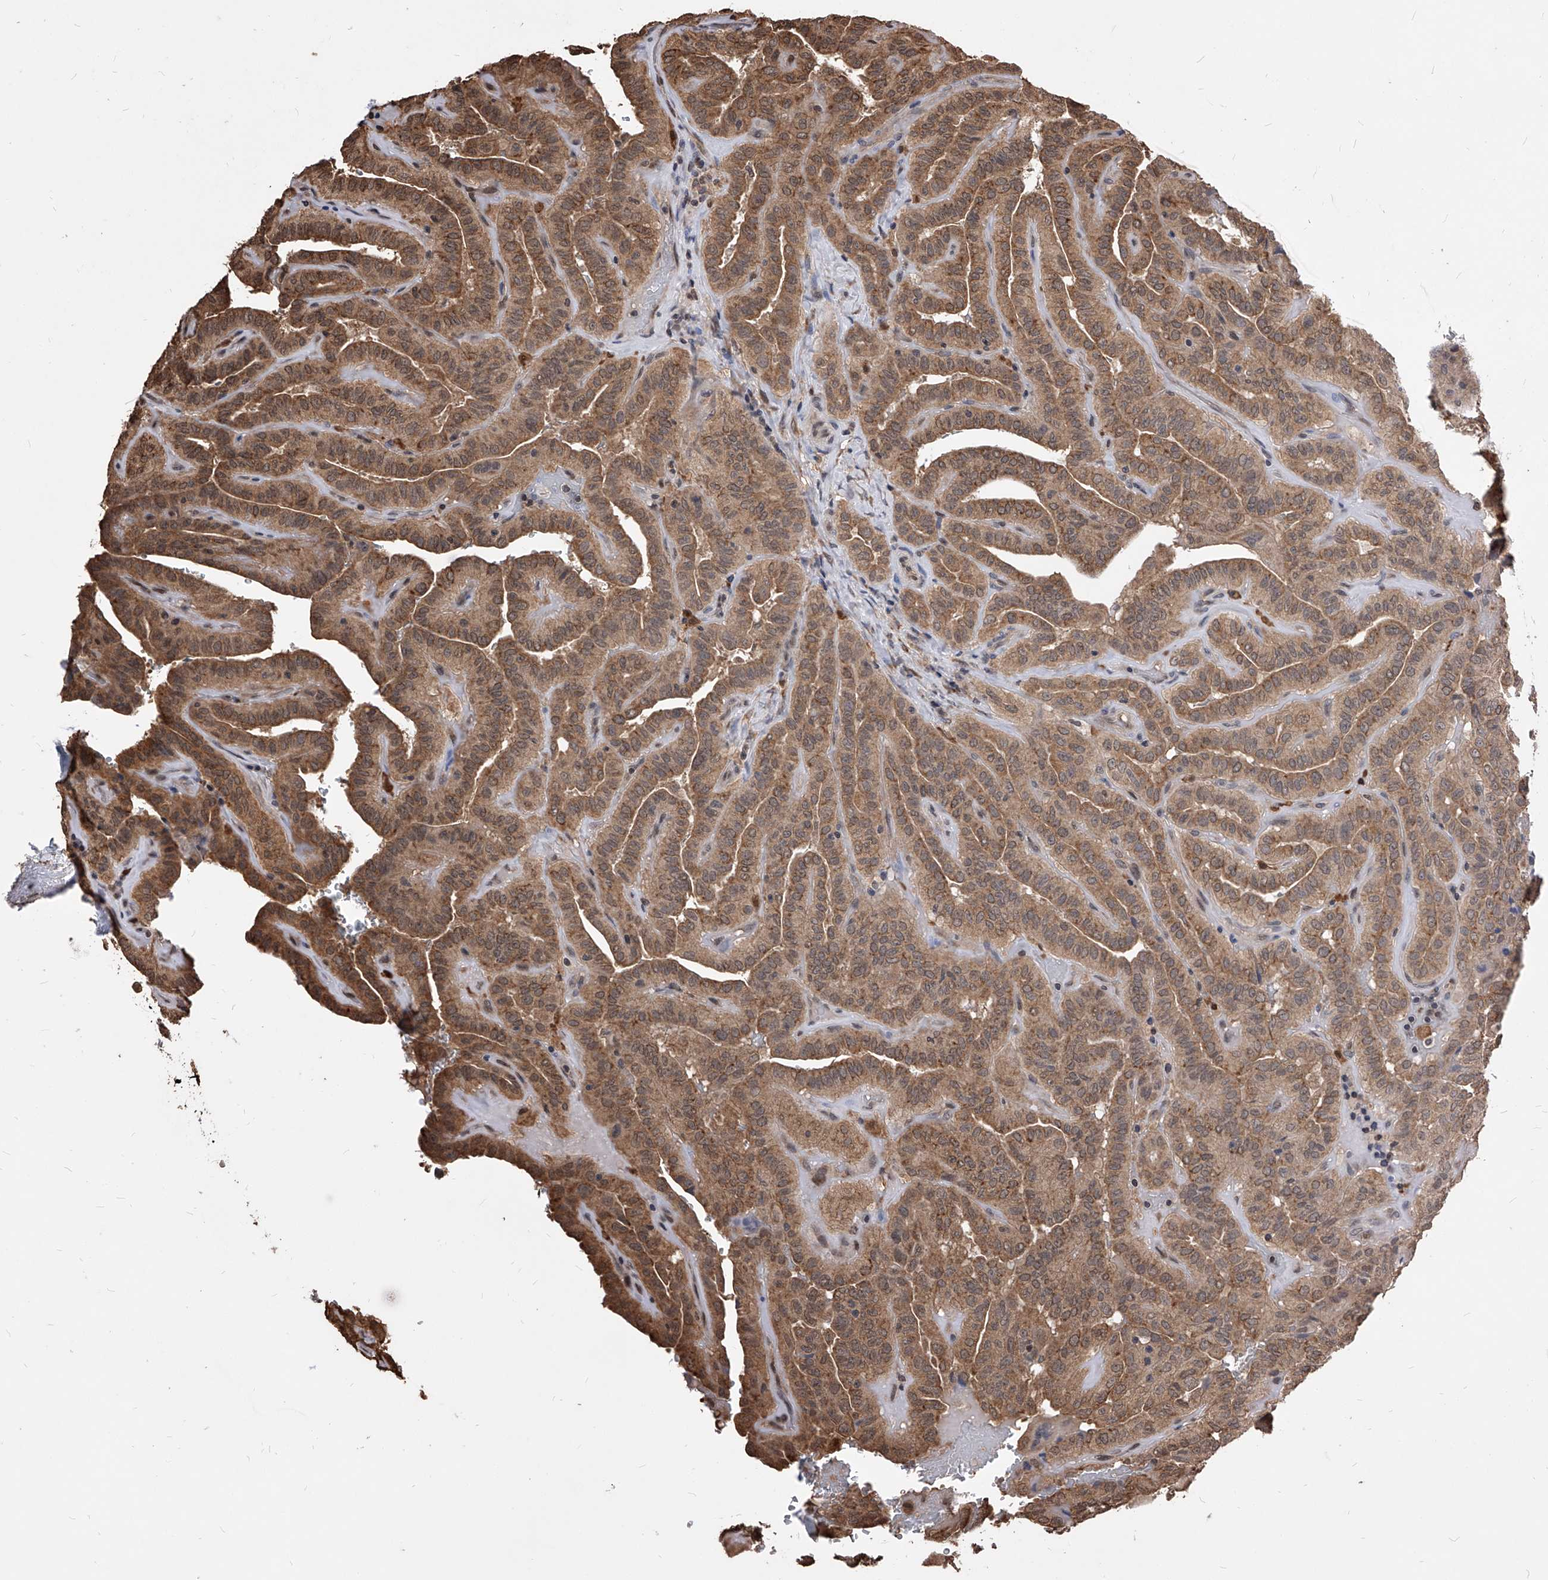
{"staining": {"intensity": "moderate", "quantity": ">75%", "location": "cytoplasmic/membranous"}, "tissue": "thyroid cancer", "cell_type": "Tumor cells", "image_type": "cancer", "snomed": [{"axis": "morphology", "description": "Papillary adenocarcinoma, NOS"}, {"axis": "topography", "description": "Thyroid gland"}], "caption": "A brown stain shows moderate cytoplasmic/membranous expression of a protein in papillary adenocarcinoma (thyroid) tumor cells.", "gene": "ID1", "patient": {"sex": "male", "age": 77}}